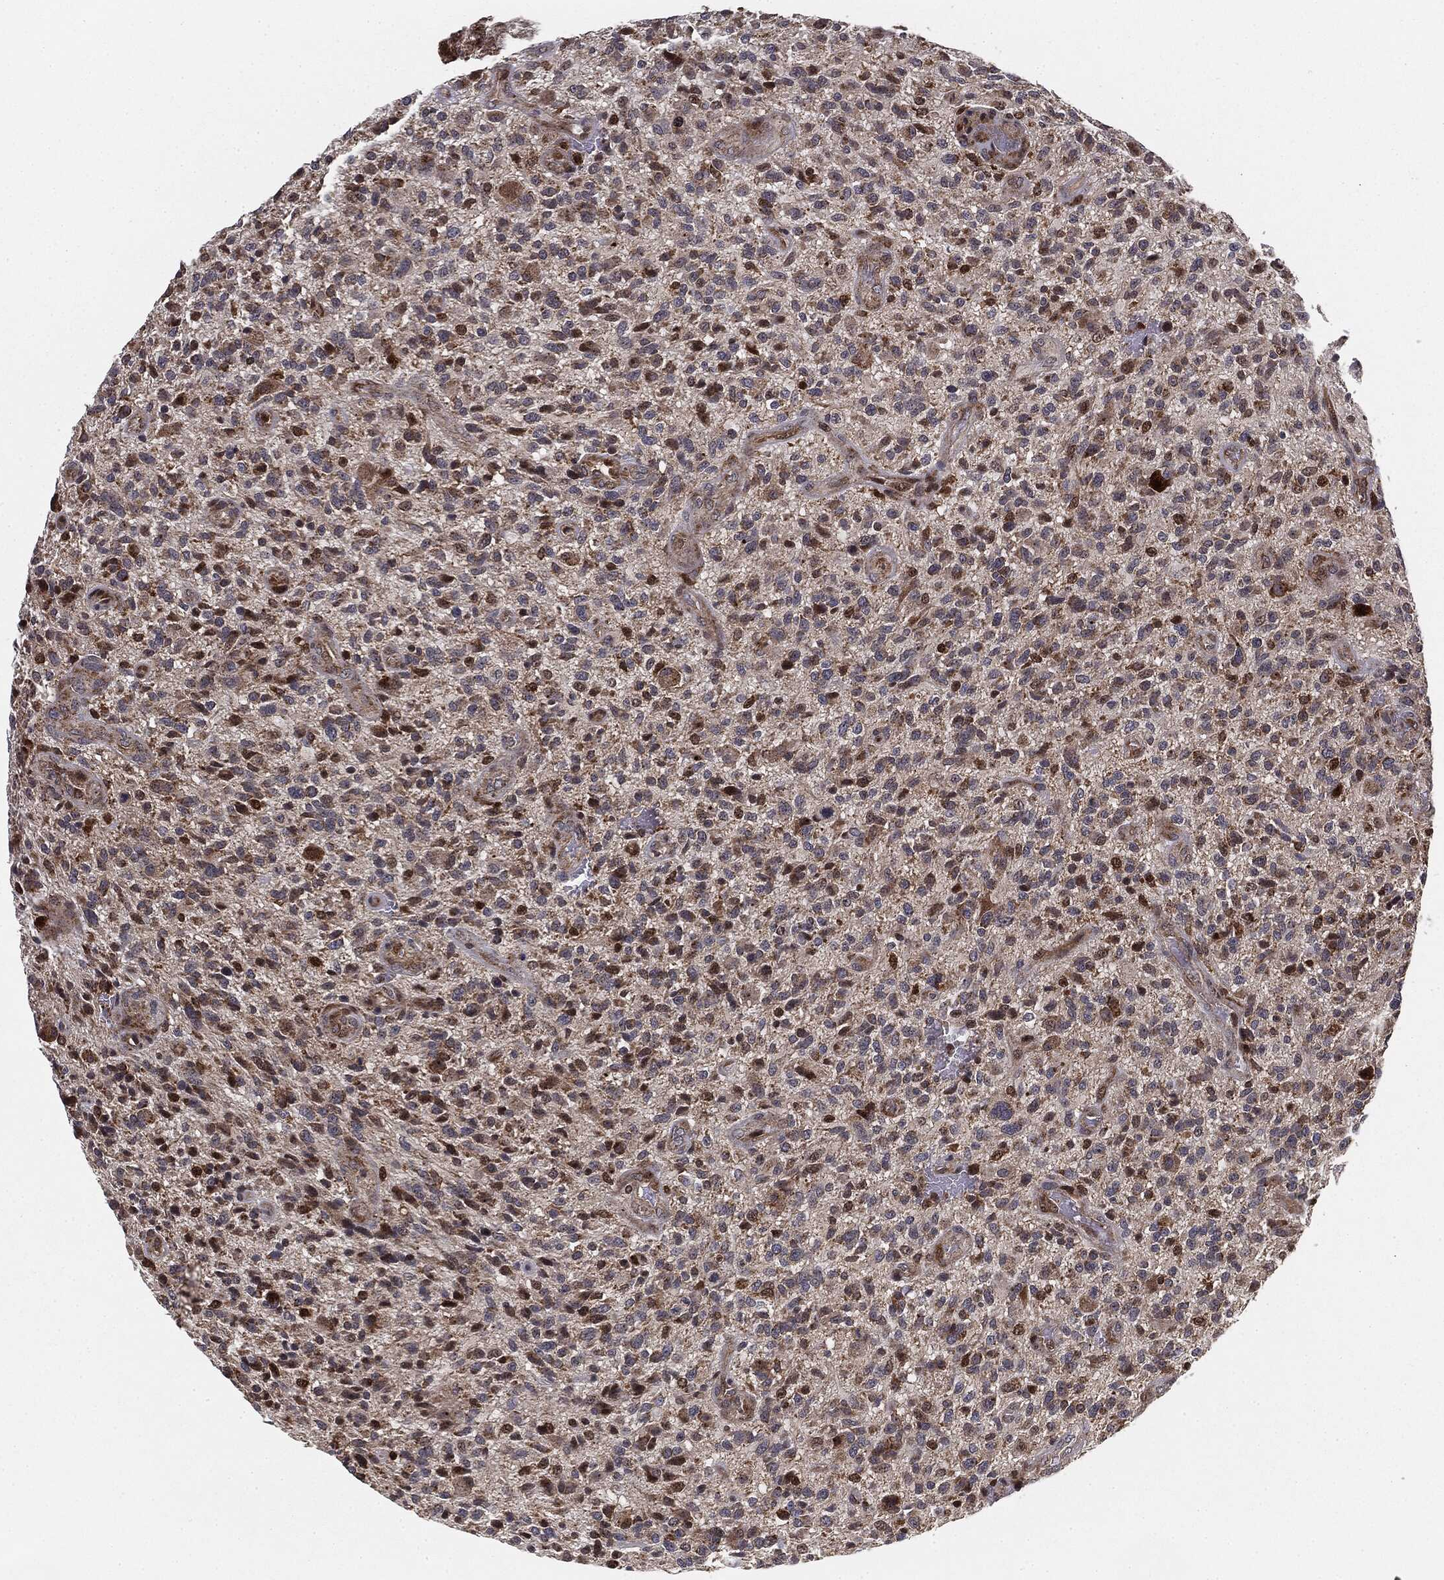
{"staining": {"intensity": "moderate", "quantity": "25%-75%", "location": "cytoplasmic/membranous"}, "tissue": "glioma", "cell_type": "Tumor cells", "image_type": "cancer", "snomed": [{"axis": "morphology", "description": "Glioma, malignant, High grade"}, {"axis": "topography", "description": "Brain"}], "caption": "IHC staining of glioma, which demonstrates medium levels of moderate cytoplasmic/membranous positivity in about 25%-75% of tumor cells indicating moderate cytoplasmic/membranous protein staining. The staining was performed using DAB (brown) for protein detection and nuclei were counterstained in hematoxylin (blue).", "gene": "PTEN", "patient": {"sex": "male", "age": 47}}